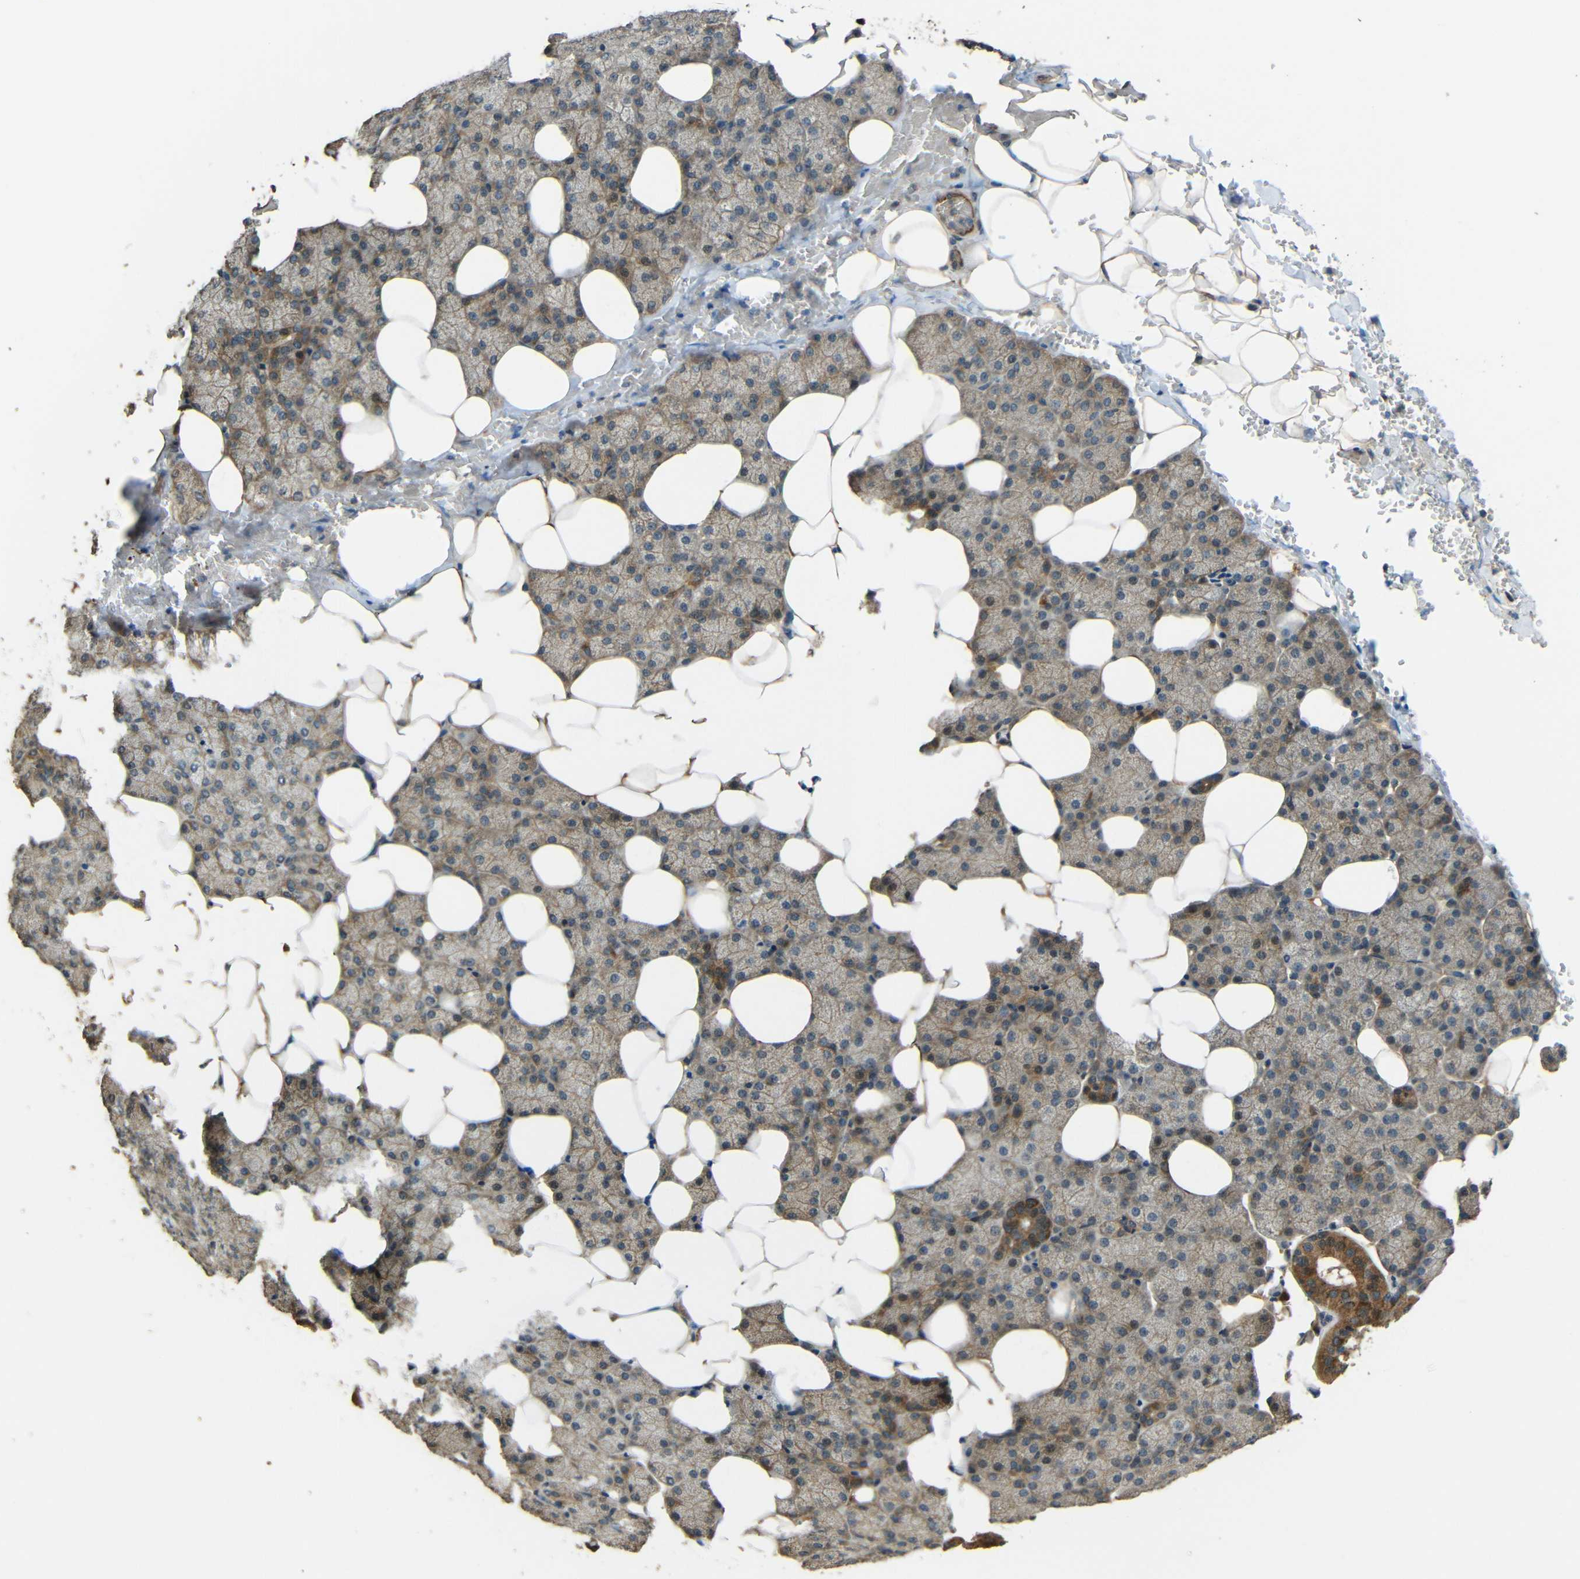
{"staining": {"intensity": "moderate", "quantity": "25%-75%", "location": "cytoplasmic/membranous"}, "tissue": "salivary gland", "cell_type": "Glandular cells", "image_type": "normal", "snomed": [{"axis": "morphology", "description": "Normal tissue, NOS"}, {"axis": "topography", "description": "Lymph node"}, {"axis": "topography", "description": "Salivary gland"}], "caption": "IHC staining of unremarkable salivary gland, which demonstrates medium levels of moderate cytoplasmic/membranous positivity in approximately 25%-75% of glandular cells indicating moderate cytoplasmic/membranous protein expression. The staining was performed using DAB (brown) for protein detection and nuclei were counterstained in hematoxylin (blue).", "gene": "ACACA", "patient": {"sex": "male", "age": 8}}